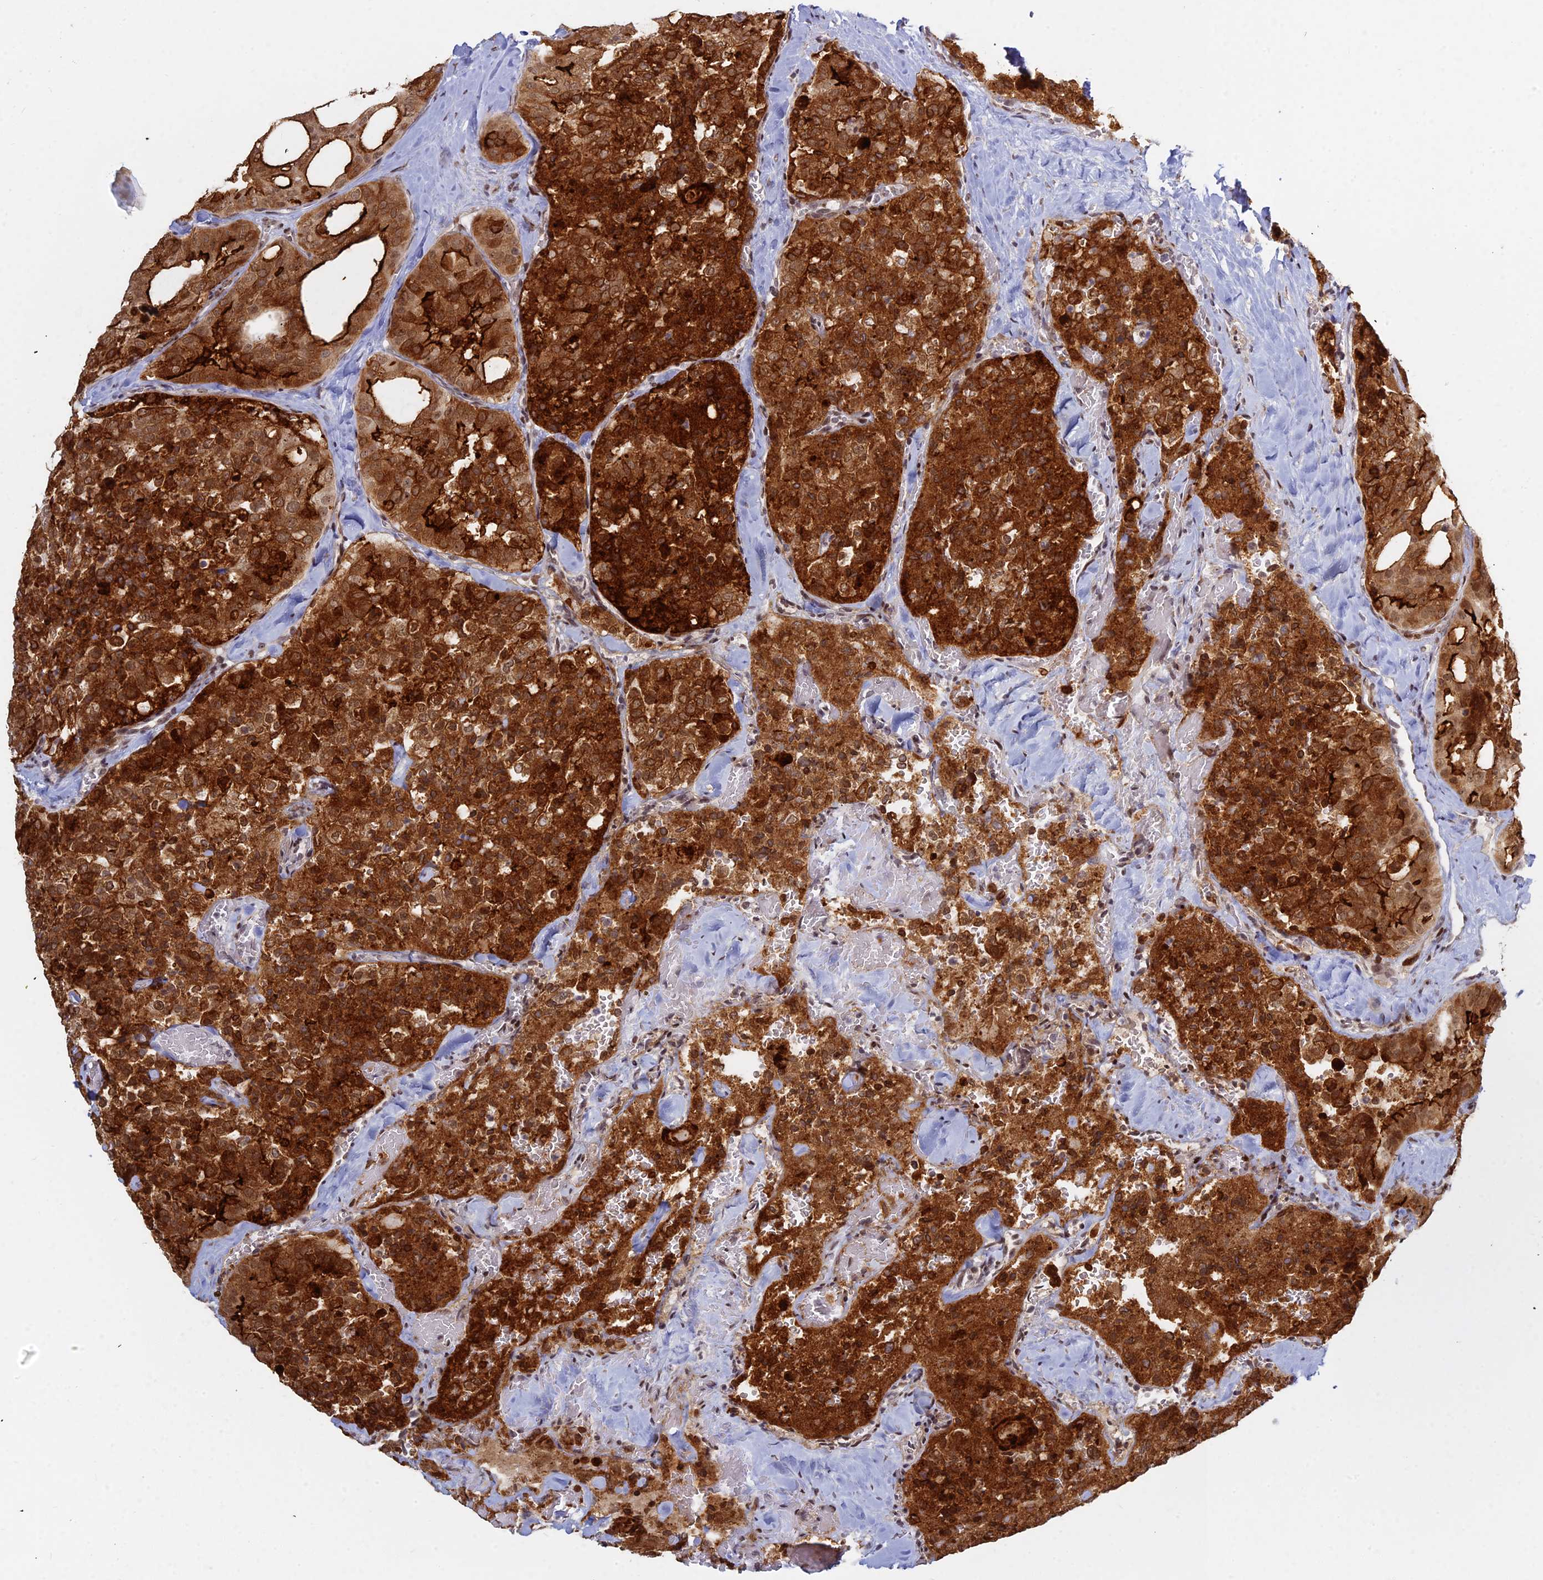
{"staining": {"intensity": "strong", "quantity": ">75%", "location": "cytoplasmic/membranous,nuclear"}, "tissue": "thyroid cancer", "cell_type": "Tumor cells", "image_type": "cancer", "snomed": [{"axis": "morphology", "description": "Follicular adenoma carcinoma, NOS"}, {"axis": "topography", "description": "Thyroid gland"}], "caption": "This is a histology image of IHC staining of follicular adenoma carcinoma (thyroid), which shows strong staining in the cytoplasmic/membranous and nuclear of tumor cells.", "gene": "ABCA2", "patient": {"sex": "male", "age": 75}}